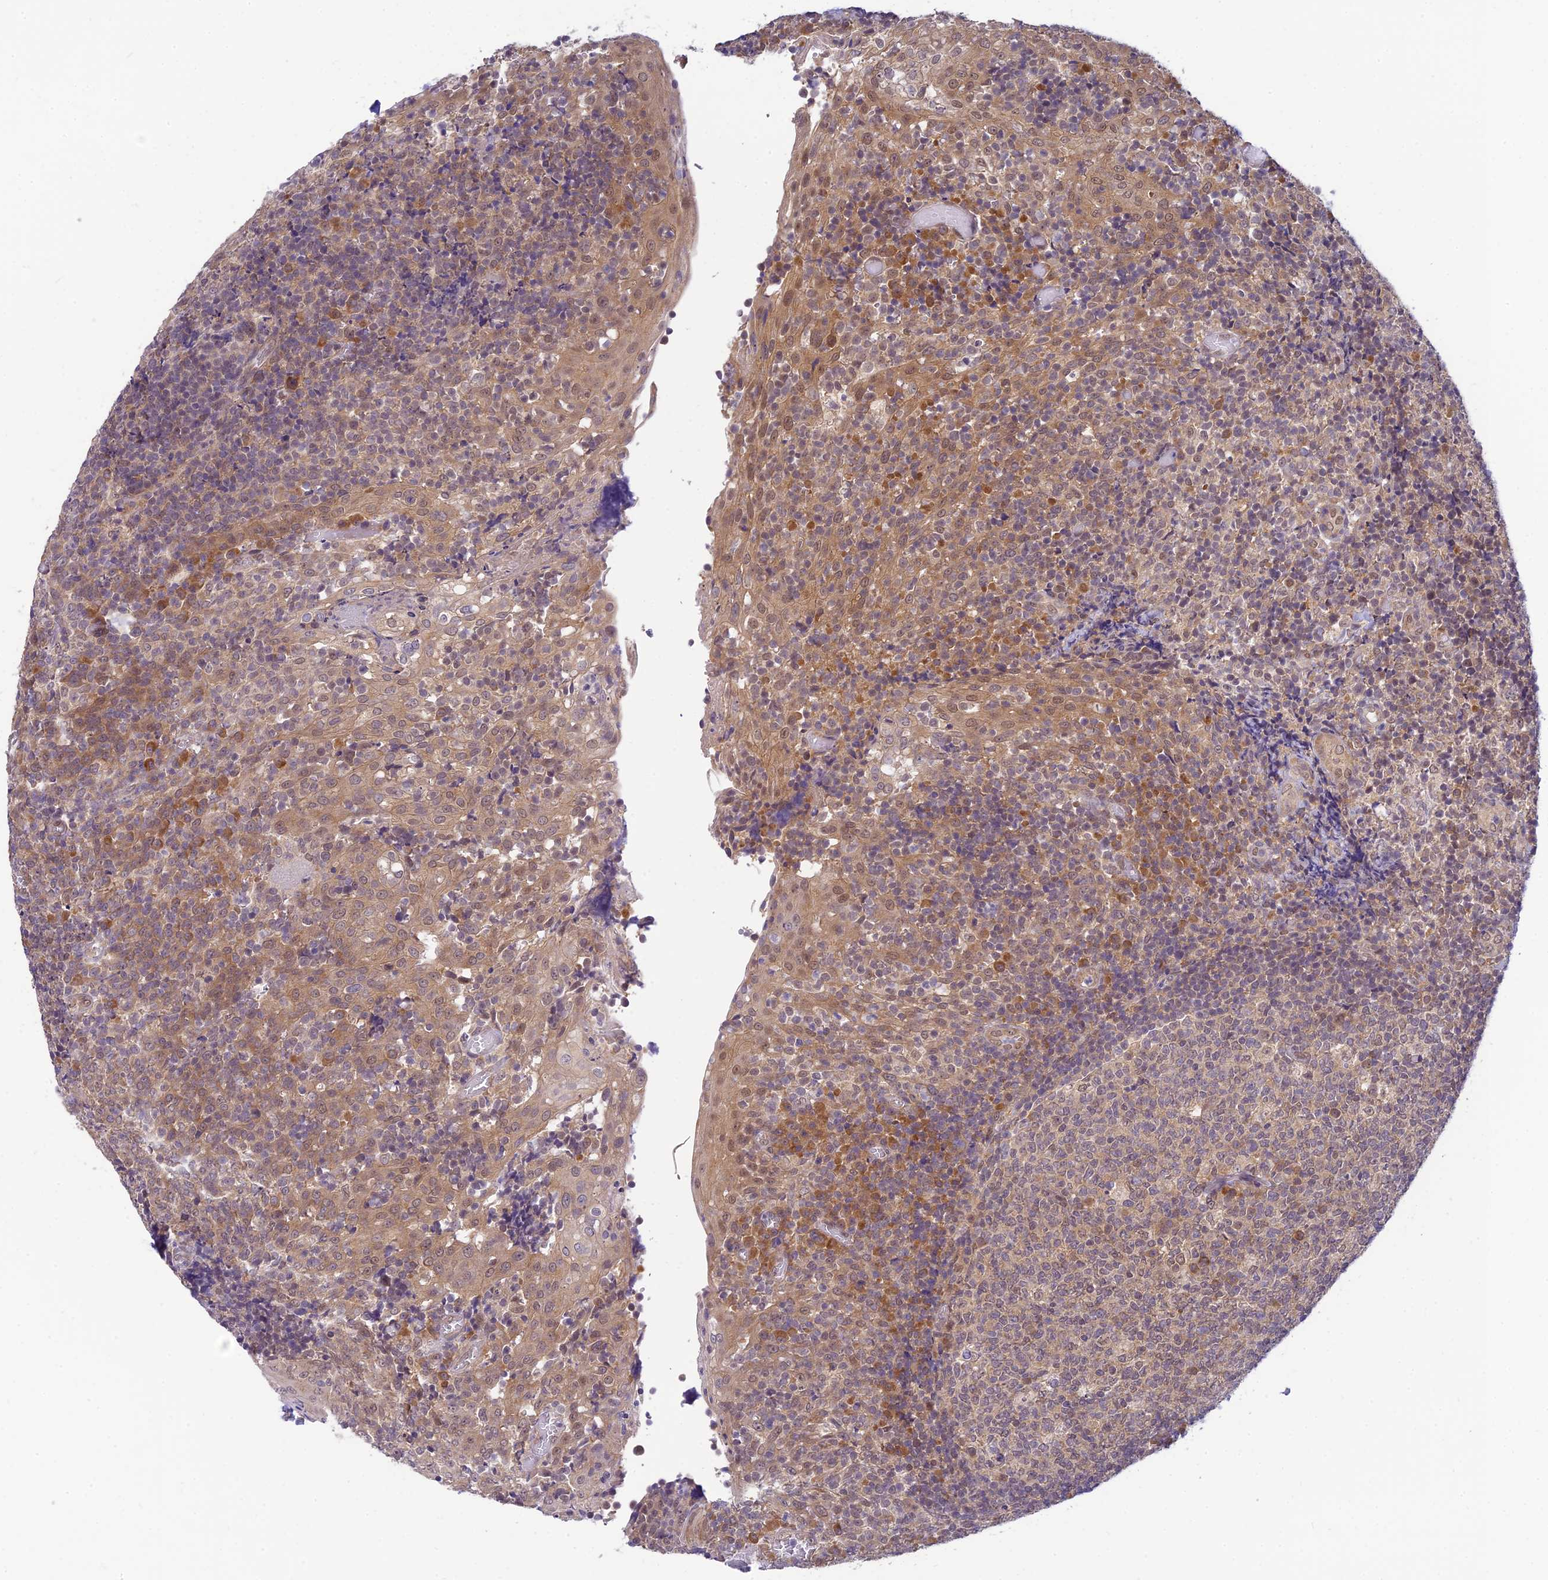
{"staining": {"intensity": "moderate", "quantity": "<25%", "location": "cytoplasmic/membranous"}, "tissue": "tonsil", "cell_type": "Germinal center cells", "image_type": "normal", "snomed": [{"axis": "morphology", "description": "Normal tissue, NOS"}, {"axis": "topography", "description": "Tonsil"}], "caption": "Immunohistochemistry (IHC) image of benign human tonsil stained for a protein (brown), which shows low levels of moderate cytoplasmic/membranous positivity in approximately <25% of germinal center cells.", "gene": "SKIC8", "patient": {"sex": "female", "age": 19}}